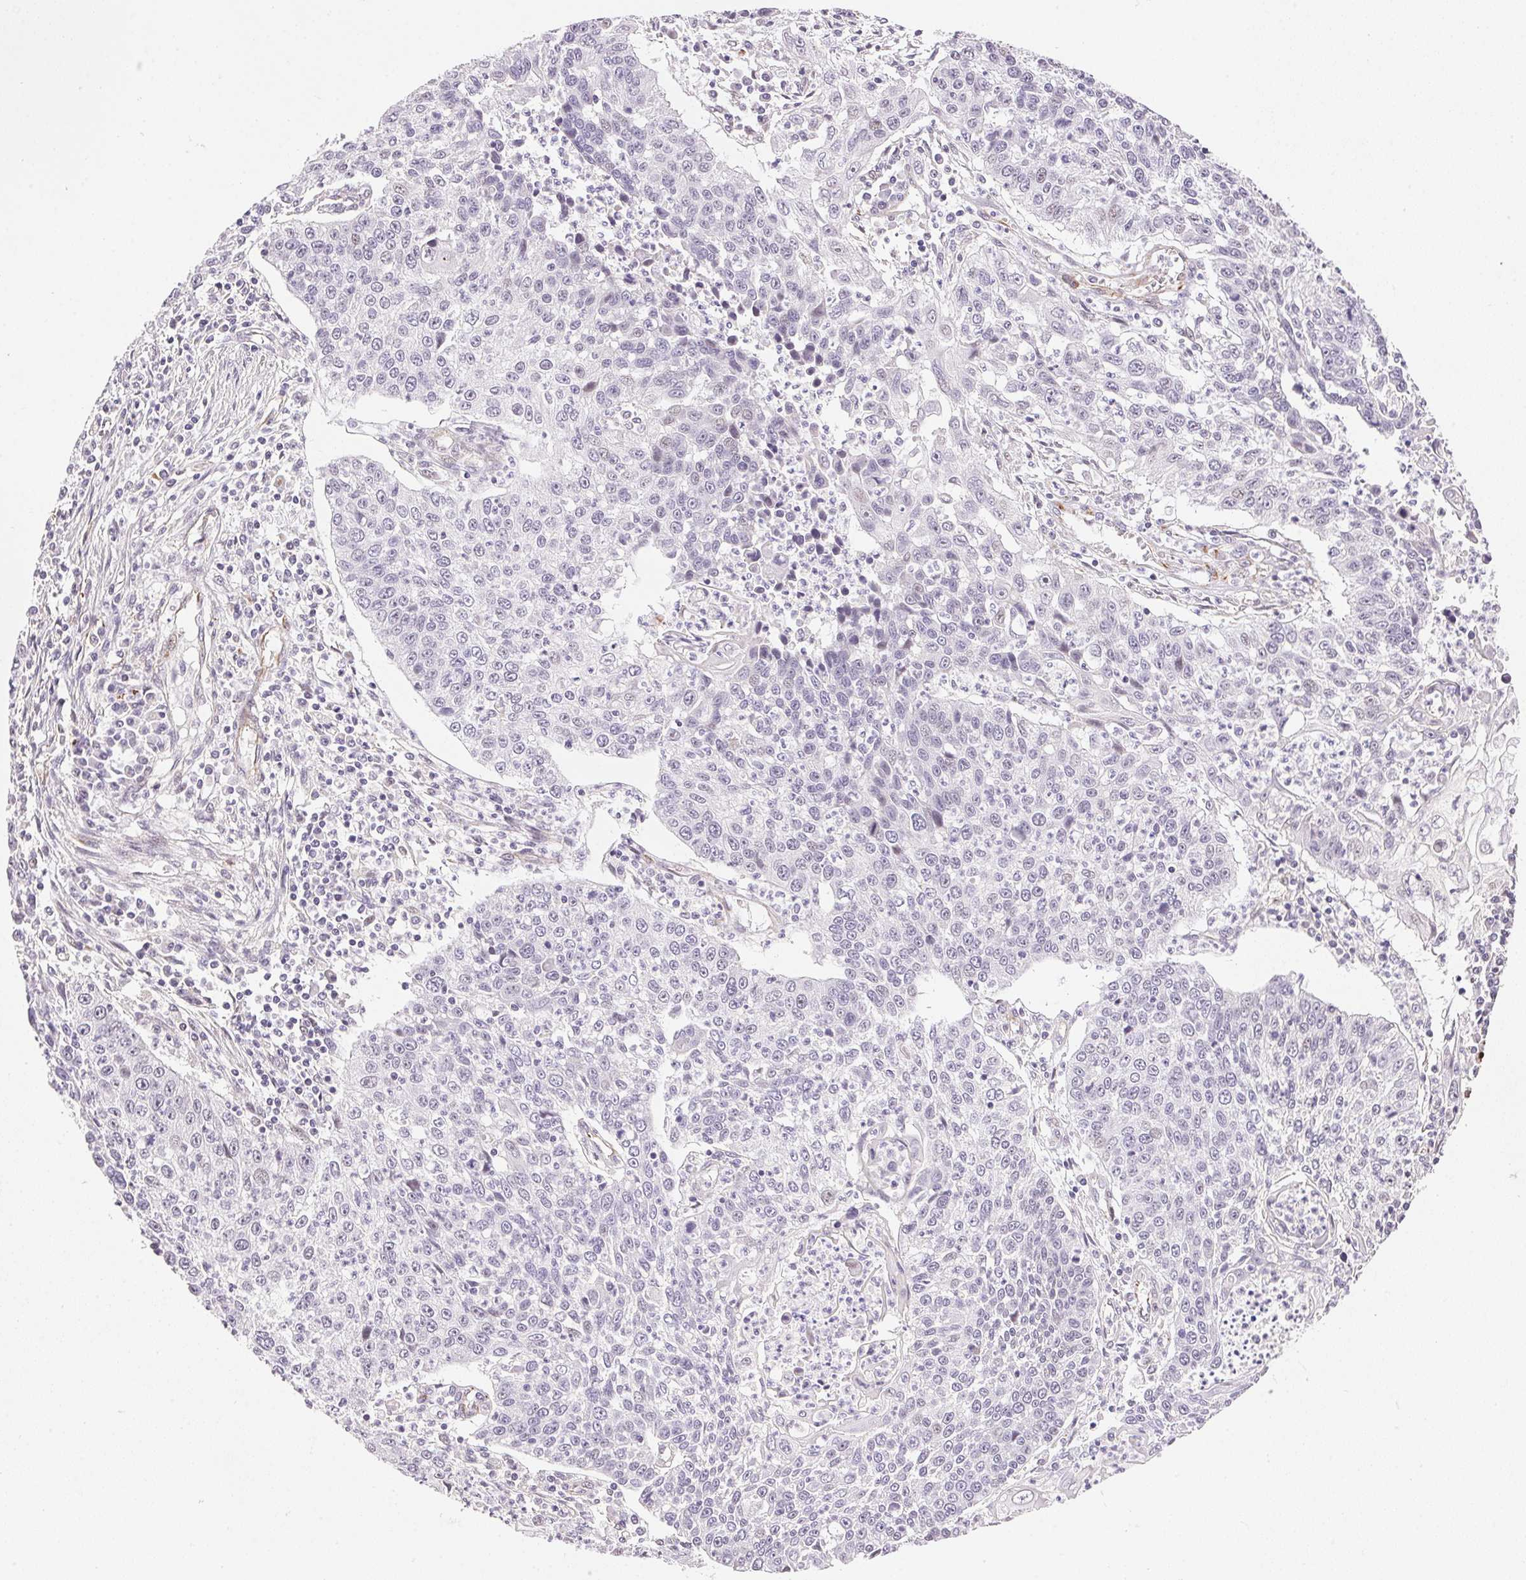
{"staining": {"intensity": "negative", "quantity": "none", "location": "none"}, "tissue": "lung cancer", "cell_type": "Tumor cells", "image_type": "cancer", "snomed": [{"axis": "morphology", "description": "Squamous cell carcinoma, NOS"}, {"axis": "morphology", "description": "Squamous cell carcinoma, metastatic, NOS"}, {"axis": "topography", "description": "Lung"}, {"axis": "topography", "description": "Pleura, NOS"}], "caption": "Tumor cells show no significant expression in metastatic squamous cell carcinoma (lung). The staining was performed using DAB to visualize the protein expression in brown, while the nuclei were stained in blue with hematoxylin (Magnification: 20x).", "gene": "GYG2", "patient": {"sex": "male", "age": 72}}